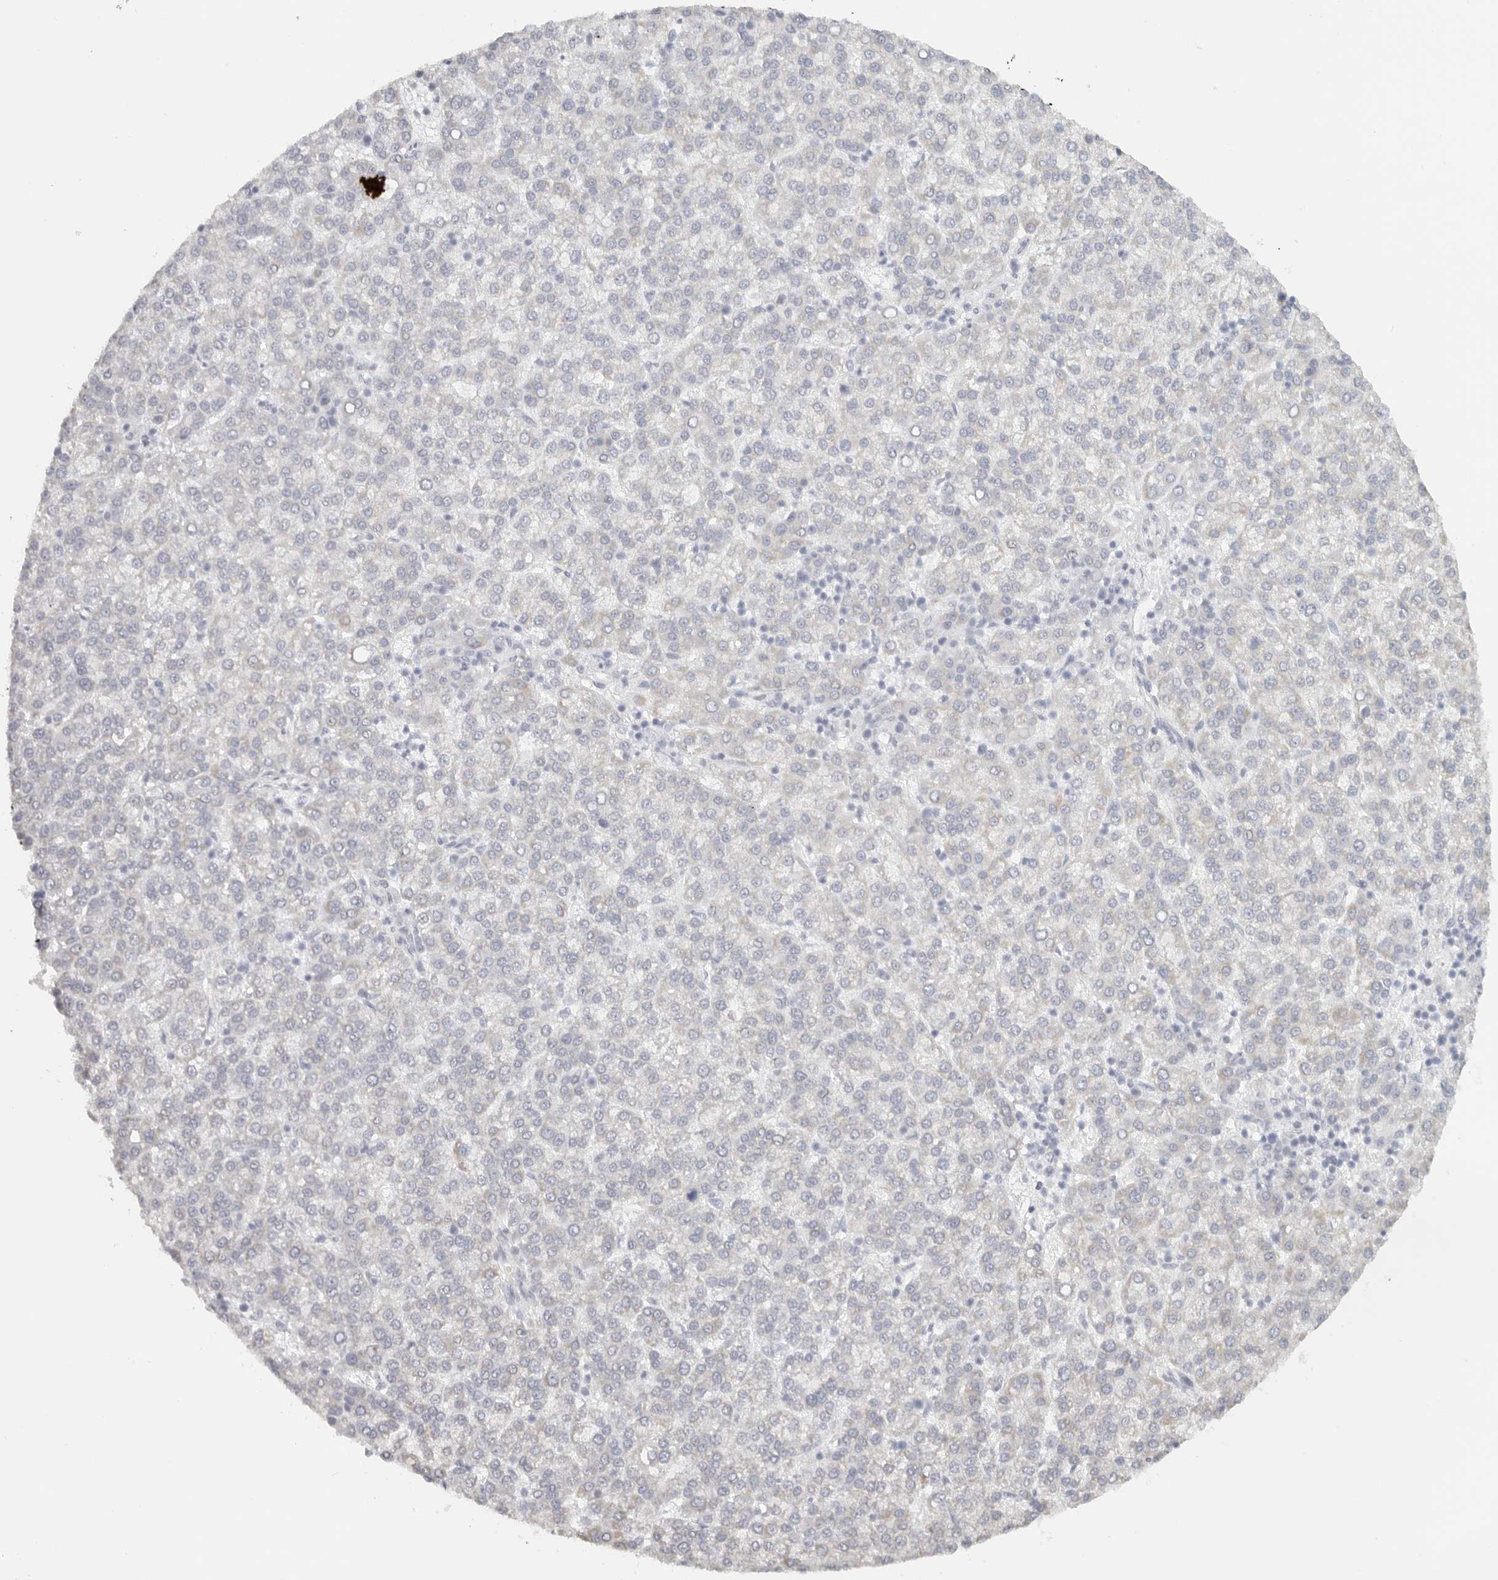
{"staining": {"intensity": "weak", "quantity": "<25%", "location": "cytoplasmic/membranous"}, "tissue": "liver cancer", "cell_type": "Tumor cells", "image_type": "cancer", "snomed": [{"axis": "morphology", "description": "Carcinoma, Hepatocellular, NOS"}, {"axis": "topography", "description": "Liver"}], "caption": "Tumor cells show no significant positivity in hepatocellular carcinoma (liver). (DAB (3,3'-diaminobenzidine) immunohistochemistry with hematoxylin counter stain).", "gene": "KDF1", "patient": {"sex": "female", "age": 58}}